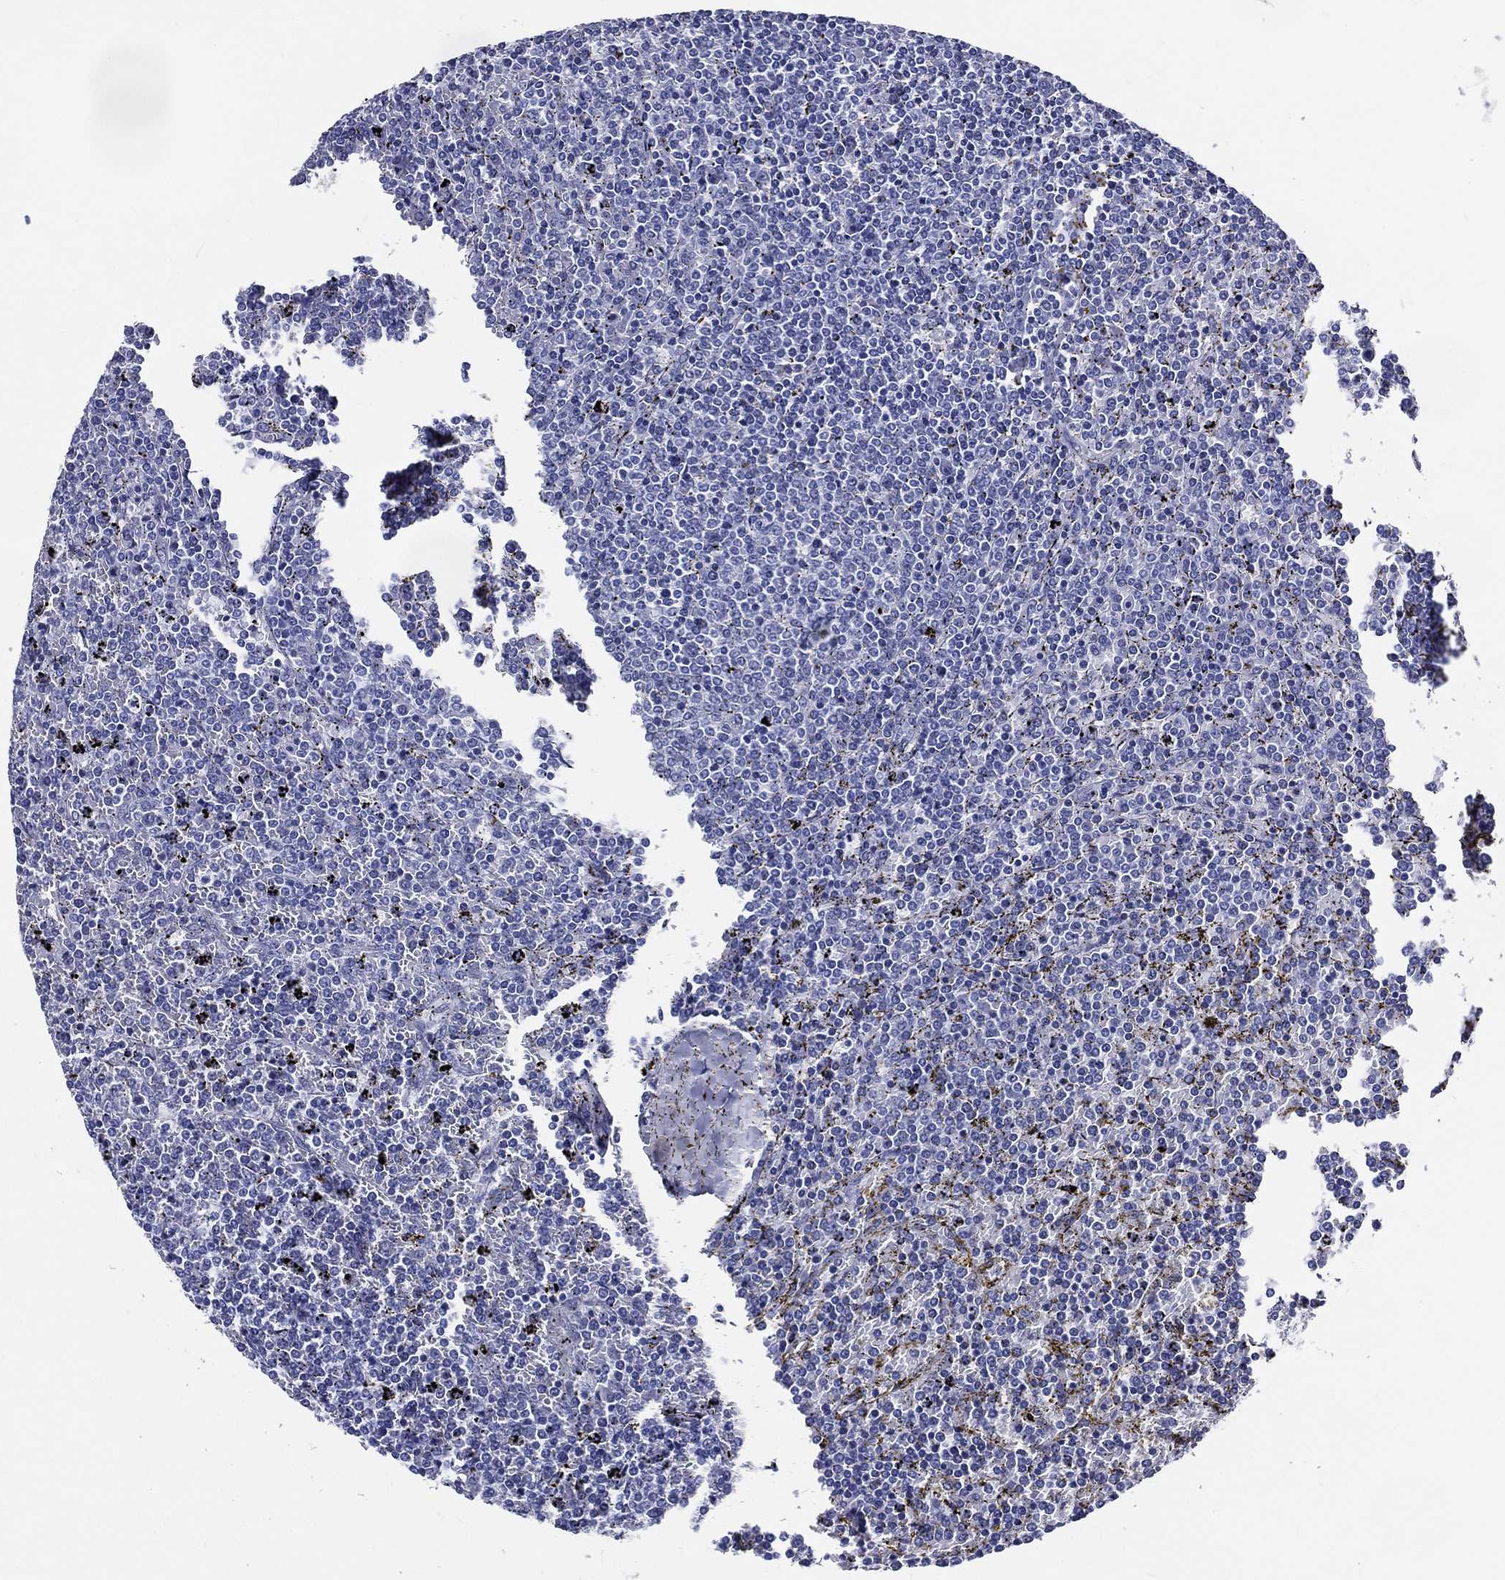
{"staining": {"intensity": "negative", "quantity": "none", "location": "none"}, "tissue": "lymphoma", "cell_type": "Tumor cells", "image_type": "cancer", "snomed": [{"axis": "morphology", "description": "Malignant lymphoma, non-Hodgkin's type, Low grade"}, {"axis": "topography", "description": "Spleen"}], "caption": "The photomicrograph reveals no staining of tumor cells in malignant lymphoma, non-Hodgkin's type (low-grade).", "gene": "ACE2", "patient": {"sex": "female", "age": 77}}